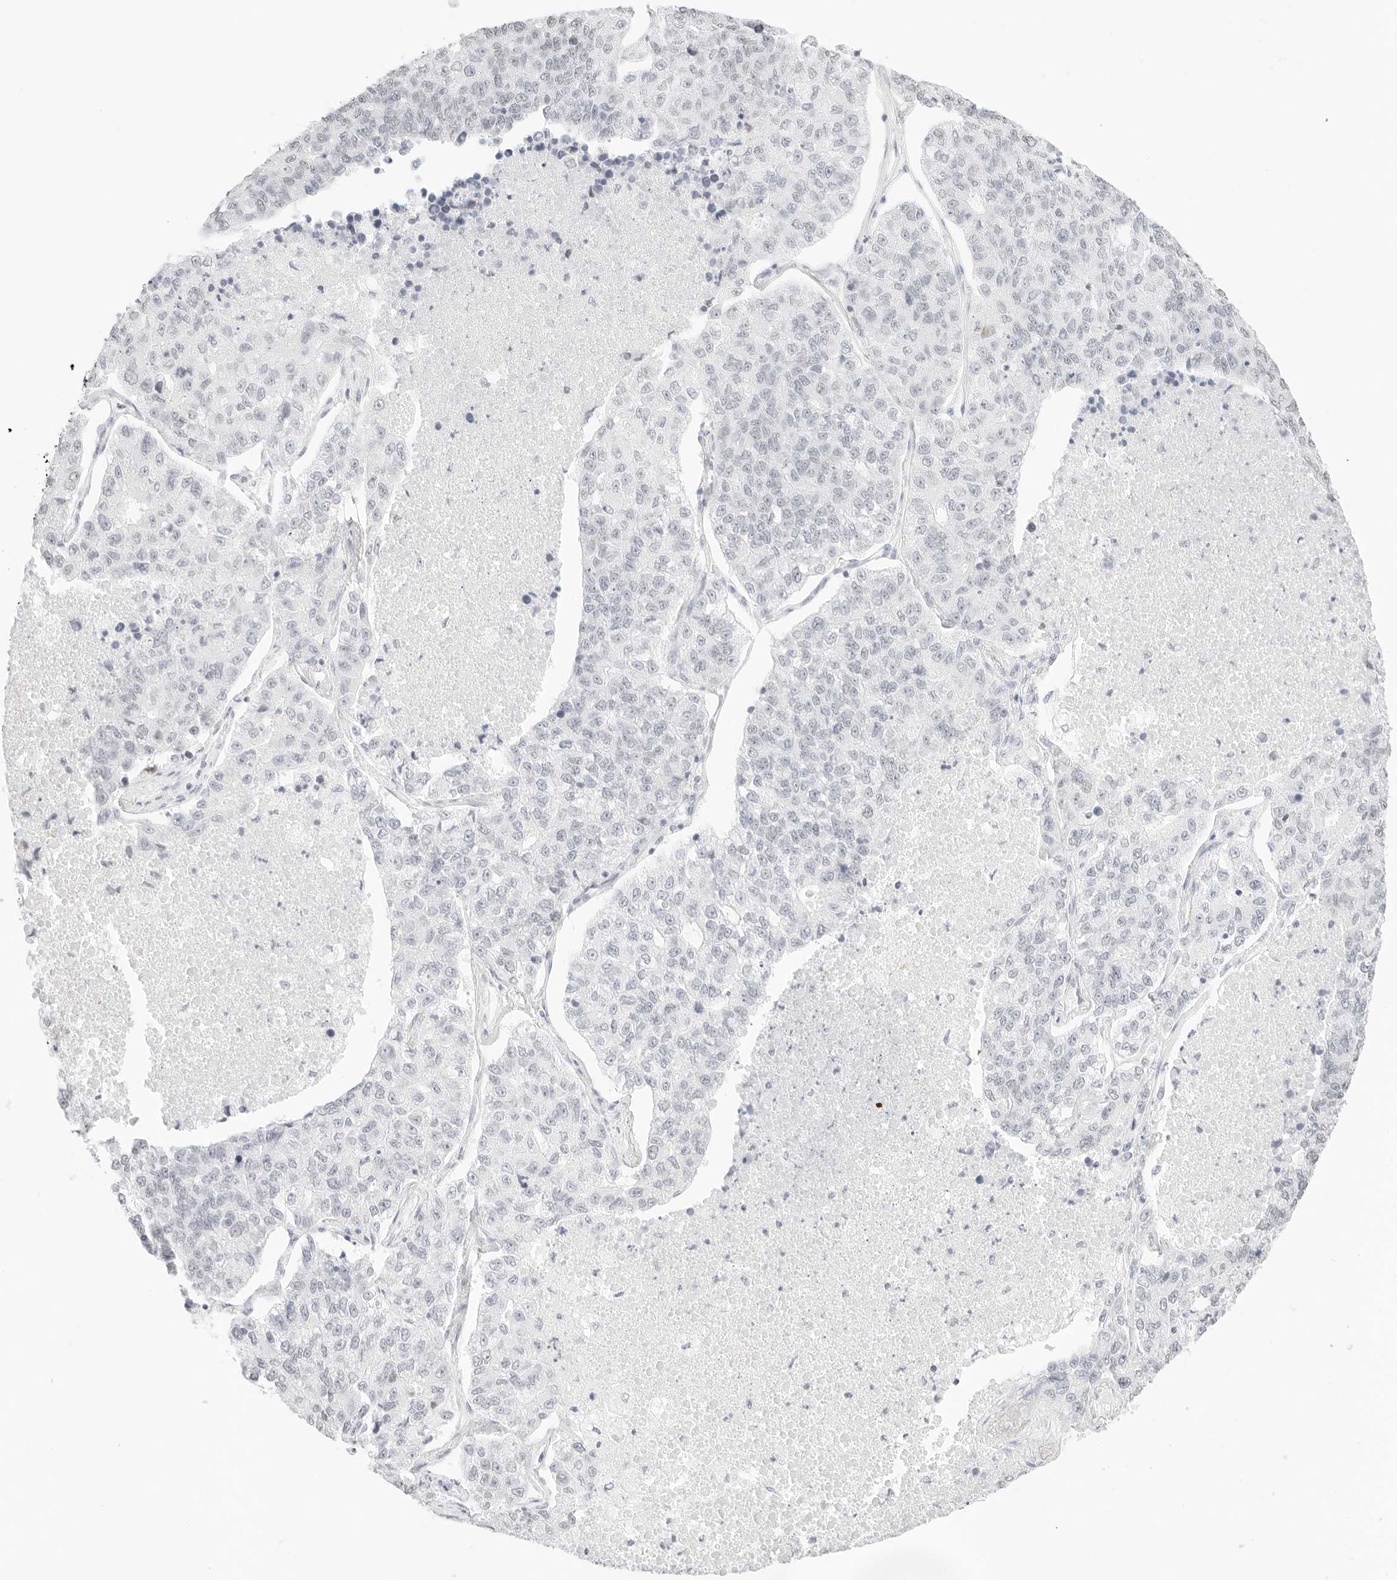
{"staining": {"intensity": "negative", "quantity": "none", "location": "none"}, "tissue": "lung cancer", "cell_type": "Tumor cells", "image_type": "cancer", "snomed": [{"axis": "morphology", "description": "Adenocarcinoma, NOS"}, {"axis": "topography", "description": "Lung"}], "caption": "DAB immunohistochemical staining of human adenocarcinoma (lung) demonstrates no significant expression in tumor cells.", "gene": "FBLN5", "patient": {"sex": "male", "age": 49}}